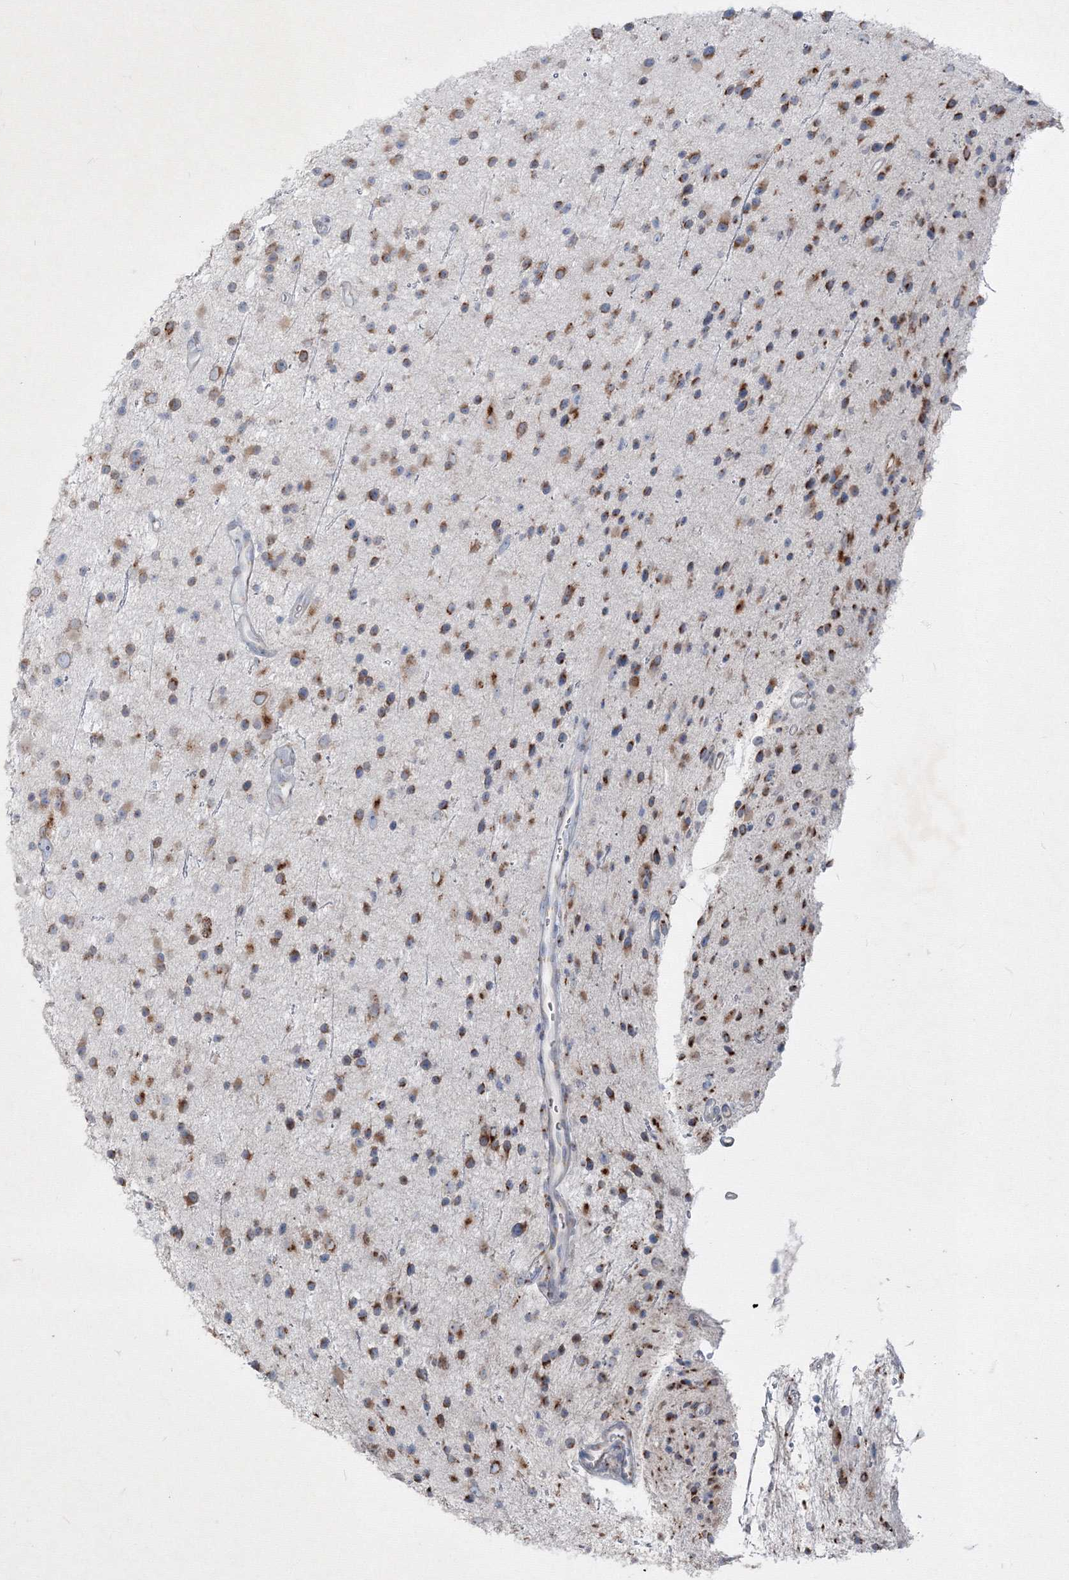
{"staining": {"intensity": "moderate", "quantity": ">75%", "location": "cytoplasmic/membranous"}, "tissue": "glioma", "cell_type": "Tumor cells", "image_type": "cancer", "snomed": [{"axis": "morphology", "description": "Glioma, malignant, Low grade"}, {"axis": "topography", "description": "Cerebral cortex"}], "caption": "This is a micrograph of immunohistochemistry staining of glioma, which shows moderate staining in the cytoplasmic/membranous of tumor cells.", "gene": "IFNAR1", "patient": {"sex": "female", "age": 39}}